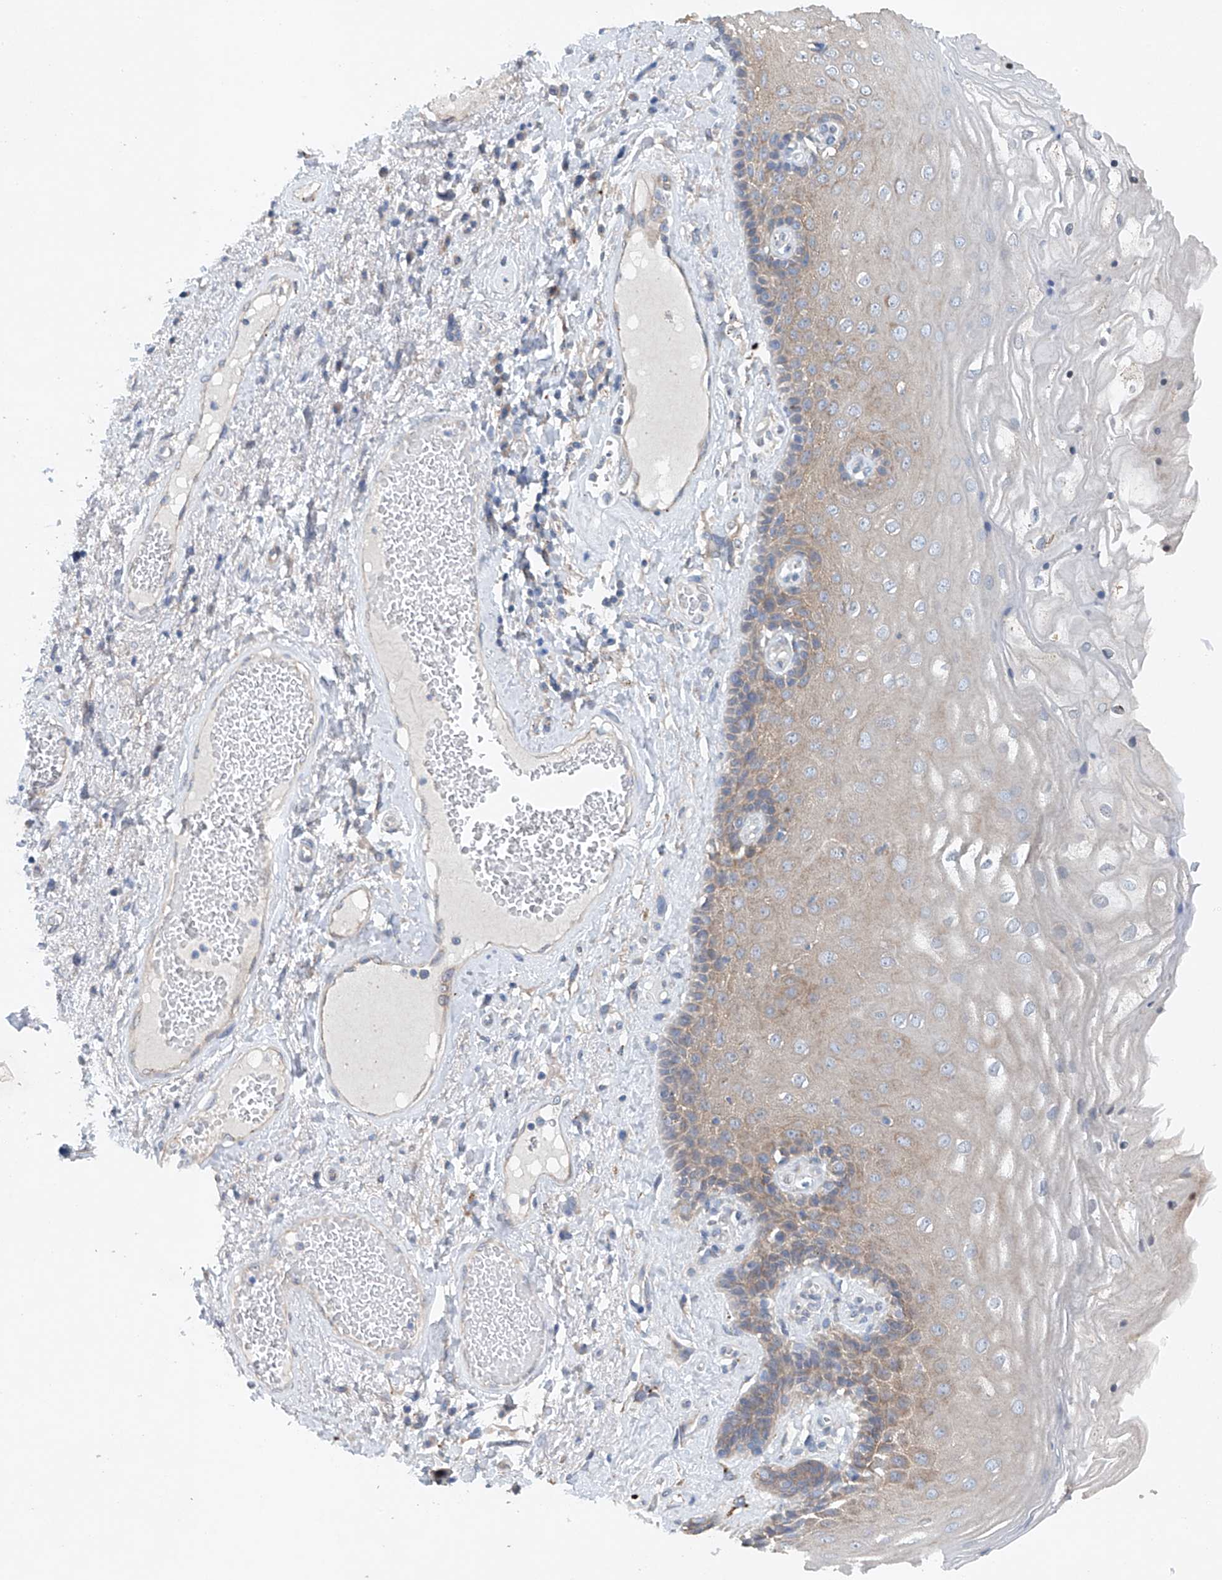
{"staining": {"intensity": "moderate", "quantity": ">75%", "location": "cytoplasmic/membranous"}, "tissue": "skin", "cell_type": "Epidermal cells", "image_type": "normal", "snomed": [{"axis": "morphology", "description": "Normal tissue, NOS"}, {"axis": "topography", "description": "Anal"}], "caption": "A histopathology image of skin stained for a protein exhibits moderate cytoplasmic/membranous brown staining in epidermal cells. The staining is performed using DAB brown chromogen to label protein expression. The nuclei are counter-stained blue using hematoxylin.", "gene": "CEP85L", "patient": {"sex": "male", "age": 69}}